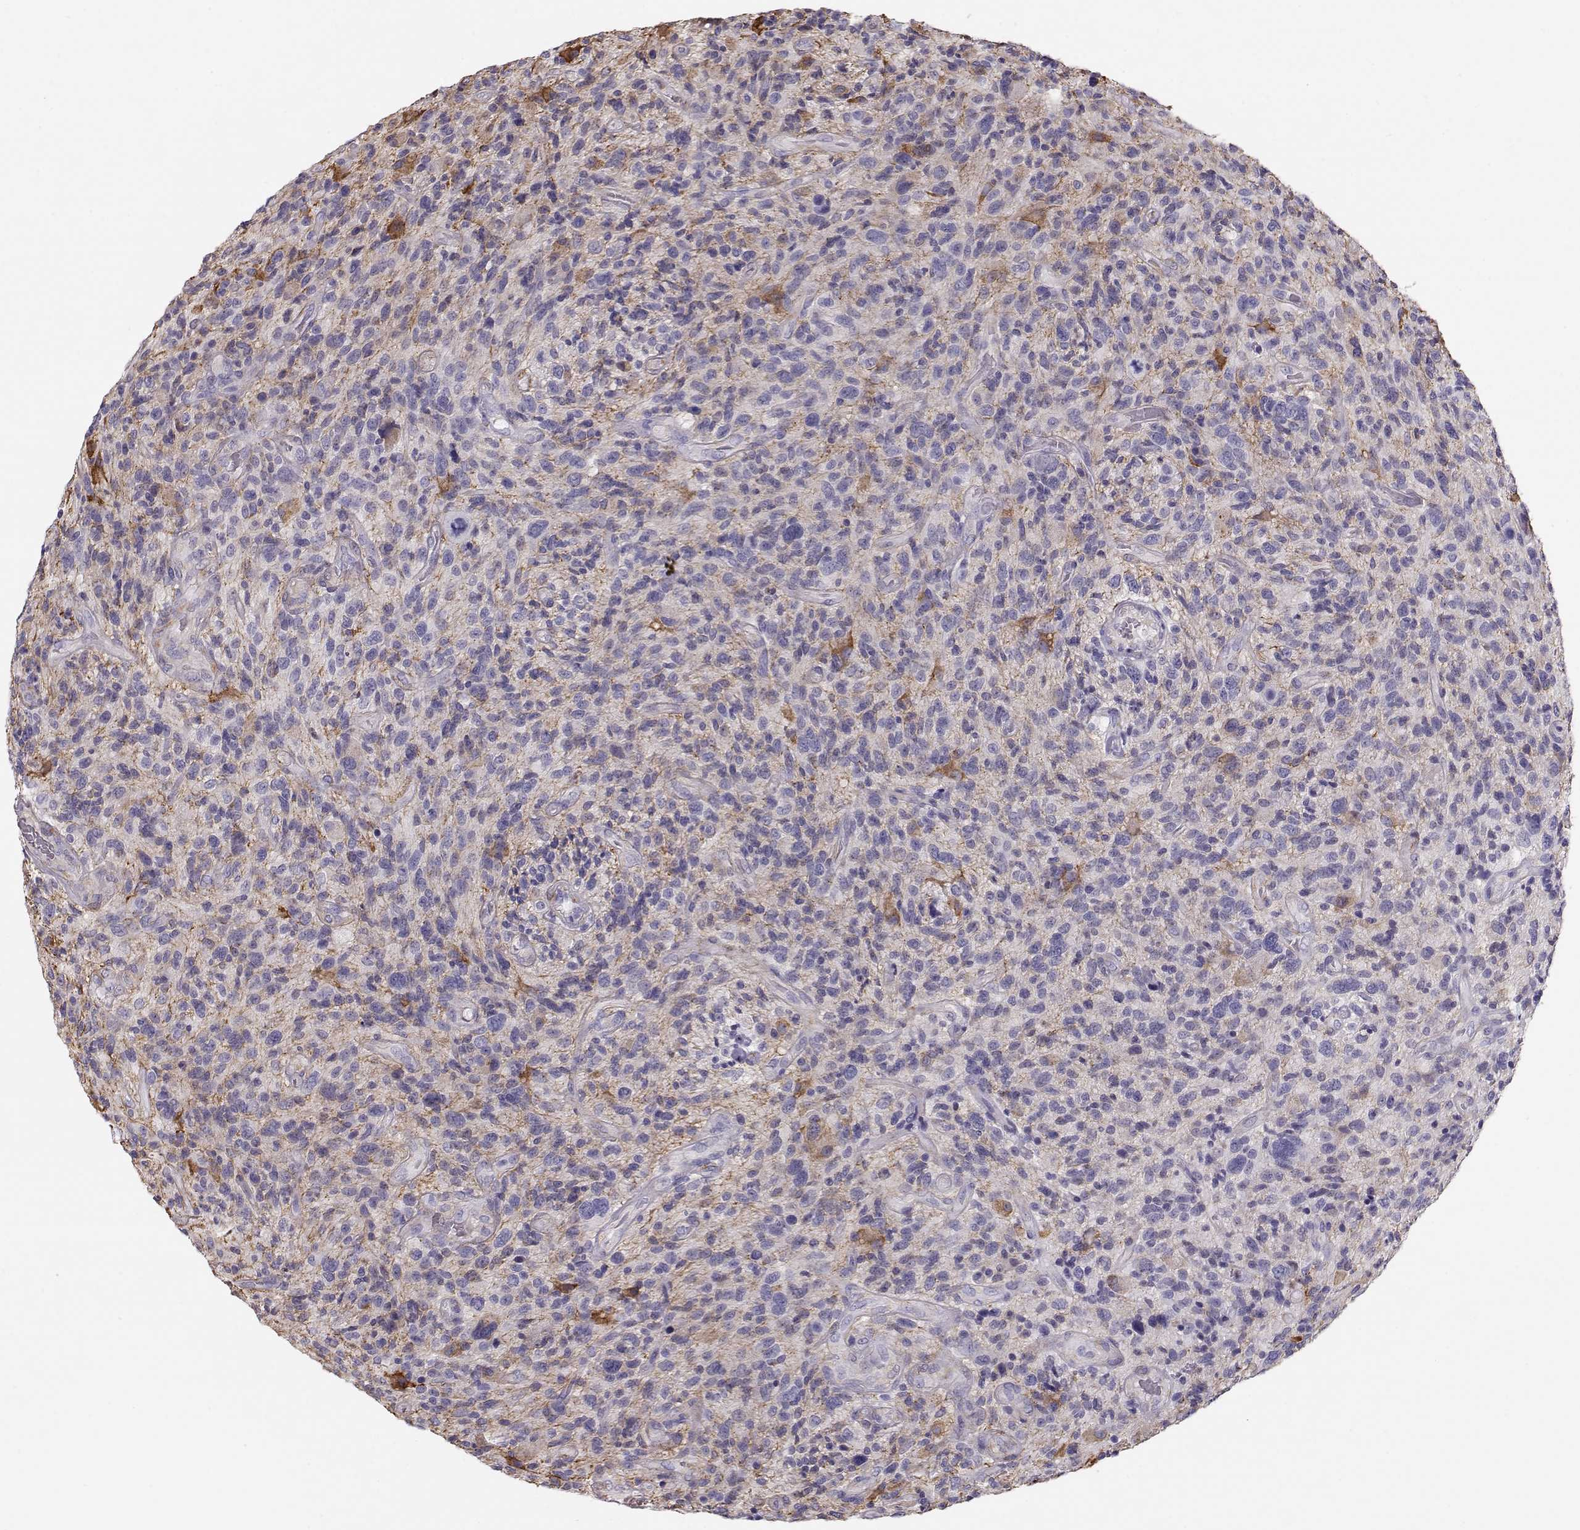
{"staining": {"intensity": "moderate", "quantity": "<25%", "location": "cytoplasmic/membranous"}, "tissue": "glioma", "cell_type": "Tumor cells", "image_type": "cancer", "snomed": [{"axis": "morphology", "description": "Glioma, malignant, High grade"}, {"axis": "topography", "description": "Brain"}], "caption": "Malignant high-grade glioma stained for a protein (brown) displays moderate cytoplasmic/membranous positive expression in approximately <25% of tumor cells.", "gene": "RBM44", "patient": {"sex": "male", "age": 47}}